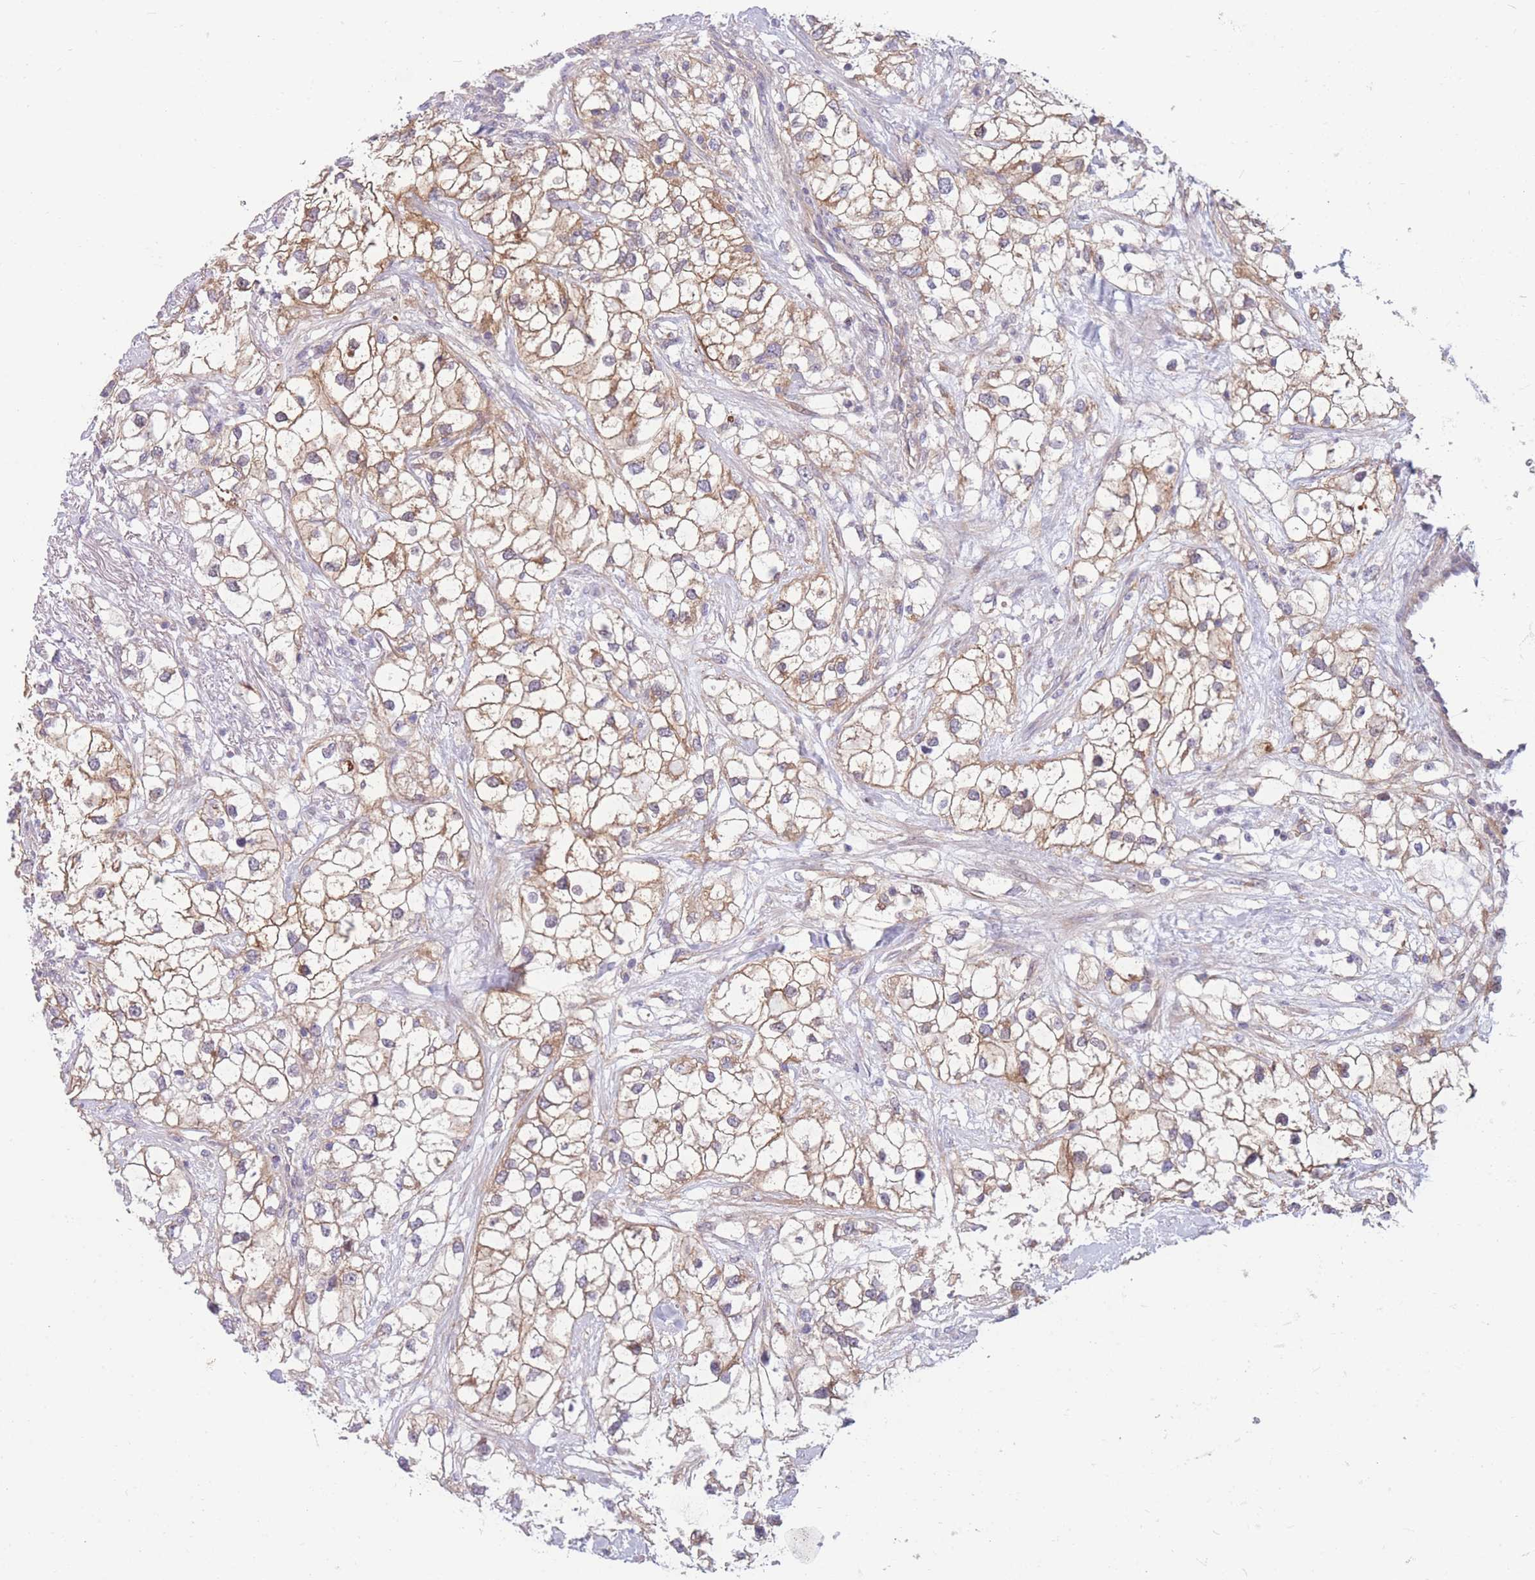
{"staining": {"intensity": "moderate", "quantity": ">75%", "location": "cytoplasmic/membranous"}, "tissue": "renal cancer", "cell_type": "Tumor cells", "image_type": "cancer", "snomed": [{"axis": "morphology", "description": "Adenocarcinoma, NOS"}, {"axis": "topography", "description": "Kidney"}], "caption": "A photomicrograph of human renal adenocarcinoma stained for a protein demonstrates moderate cytoplasmic/membranous brown staining in tumor cells.", "gene": "PDE4A", "patient": {"sex": "male", "age": 59}}